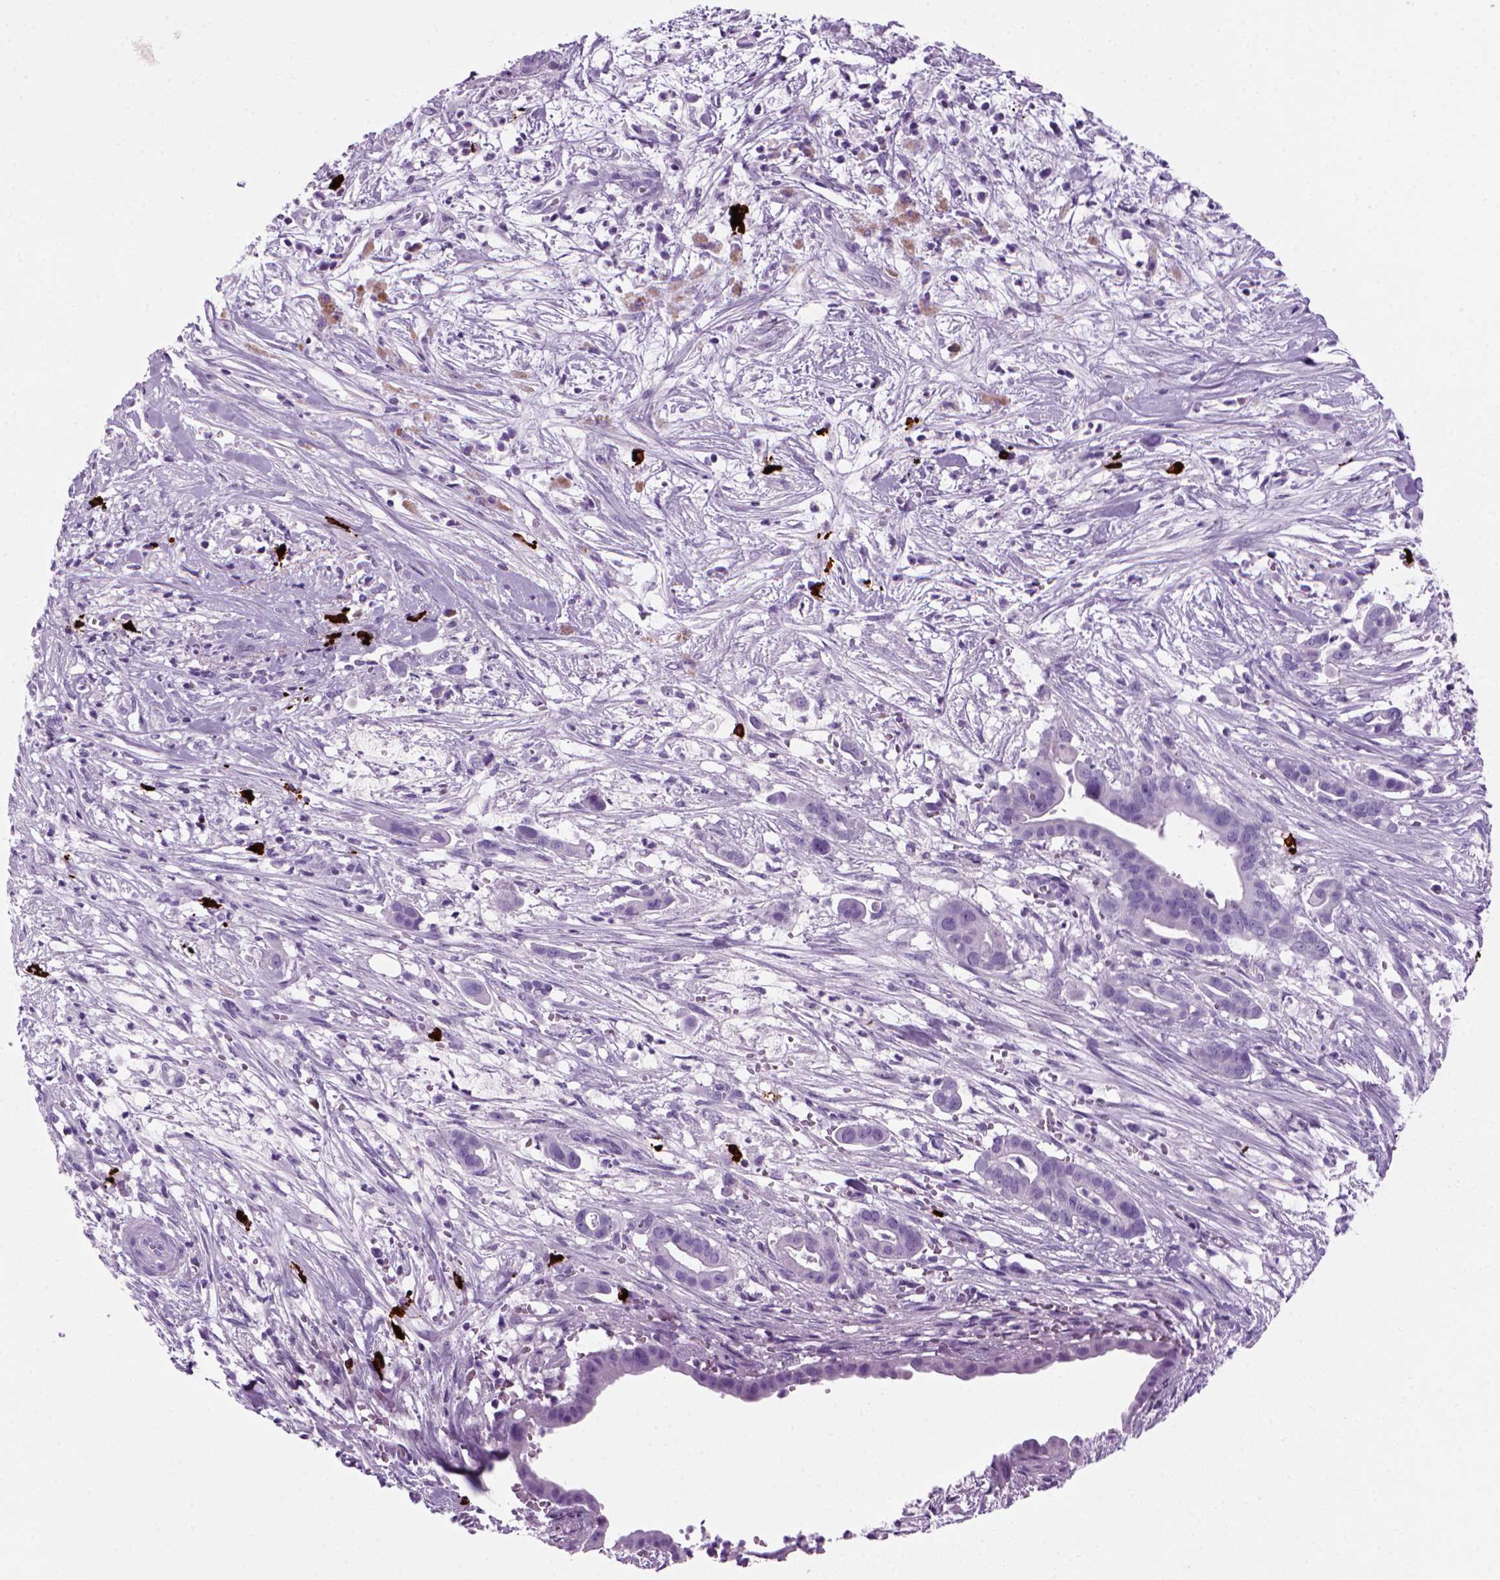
{"staining": {"intensity": "negative", "quantity": "none", "location": "none"}, "tissue": "pancreatic cancer", "cell_type": "Tumor cells", "image_type": "cancer", "snomed": [{"axis": "morphology", "description": "Adenocarcinoma, NOS"}, {"axis": "topography", "description": "Pancreas"}], "caption": "A micrograph of human adenocarcinoma (pancreatic) is negative for staining in tumor cells. The staining was performed using DAB (3,3'-diaminobenzidine) to visualize the protein expression in brown, while the nuclei were stained in blue with hematoxylin (Magnification: 20x).", "gene": "MZB1", "patient": {"sex": "male", "age": 61}}